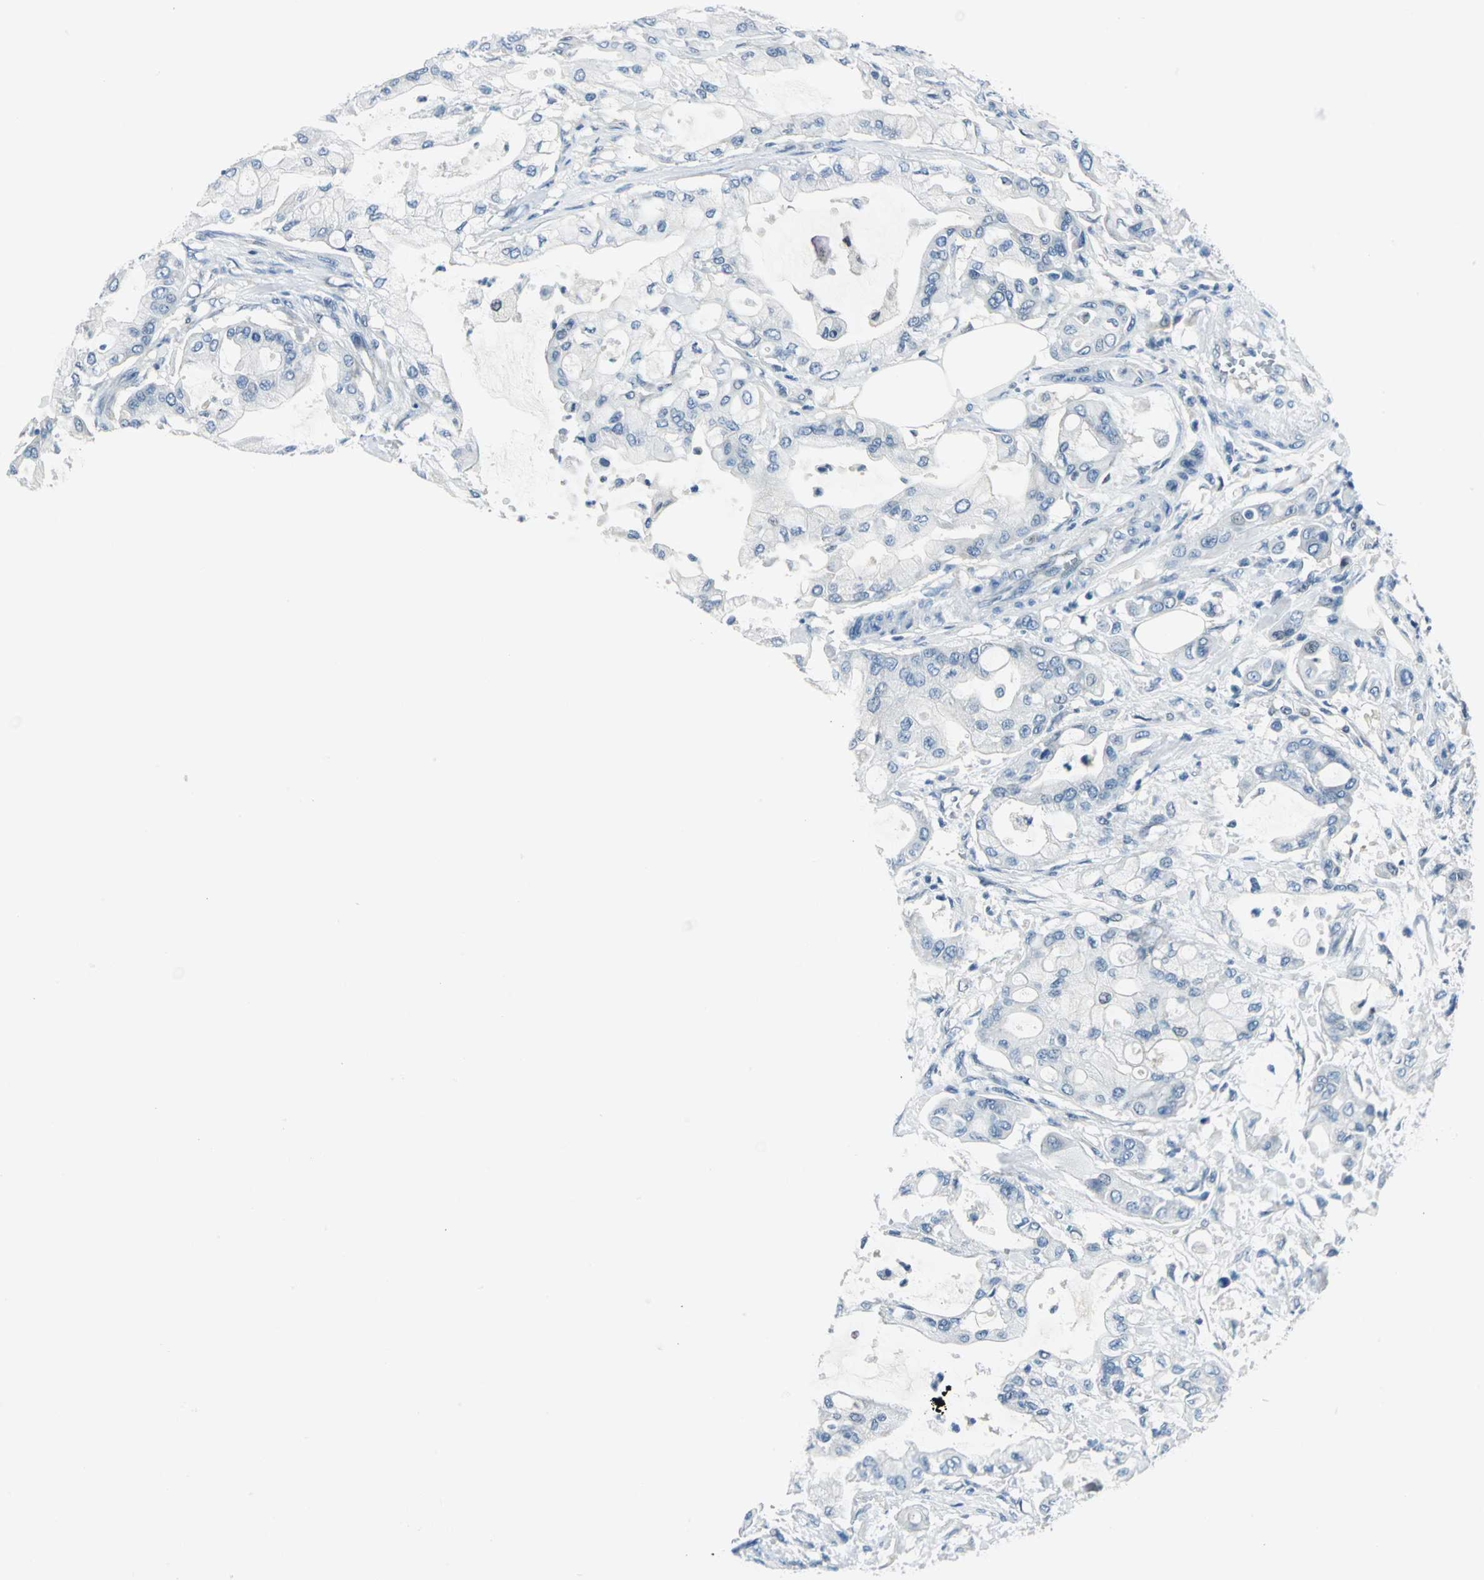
{"staining": {"intensity": "negative", "quantity": "none", "location": "none"}, "tissue": "pancreatic cancer", "cell_type": "Tumor cells", "image_type": "cancer", "snomed": [{"axis": "morphology", "description": "Adenocarcinoma, NOS"}, {"axis": "morphology", "description": "Adenocarcinoma, metastatic, NOS"}, {"axis": "topography", "description": "Lymph node"}, {"axis": "topography", "description": "Pancreas"}, {"axis": "topography", "description": "Duodenum"}], "caption": "Immunohistochemistry image of human pancreatic adenocarcinoma stained for a protein (brown), which demonstrates no expression in tumor cells. The staining is performed using DAB (3,3'-diaminobenzidine) brown chromogen with nuclei counter-stained in using hematoxylin.", "gene": "AKR1A1", "patient": {"sex": "female", "age": 64}}